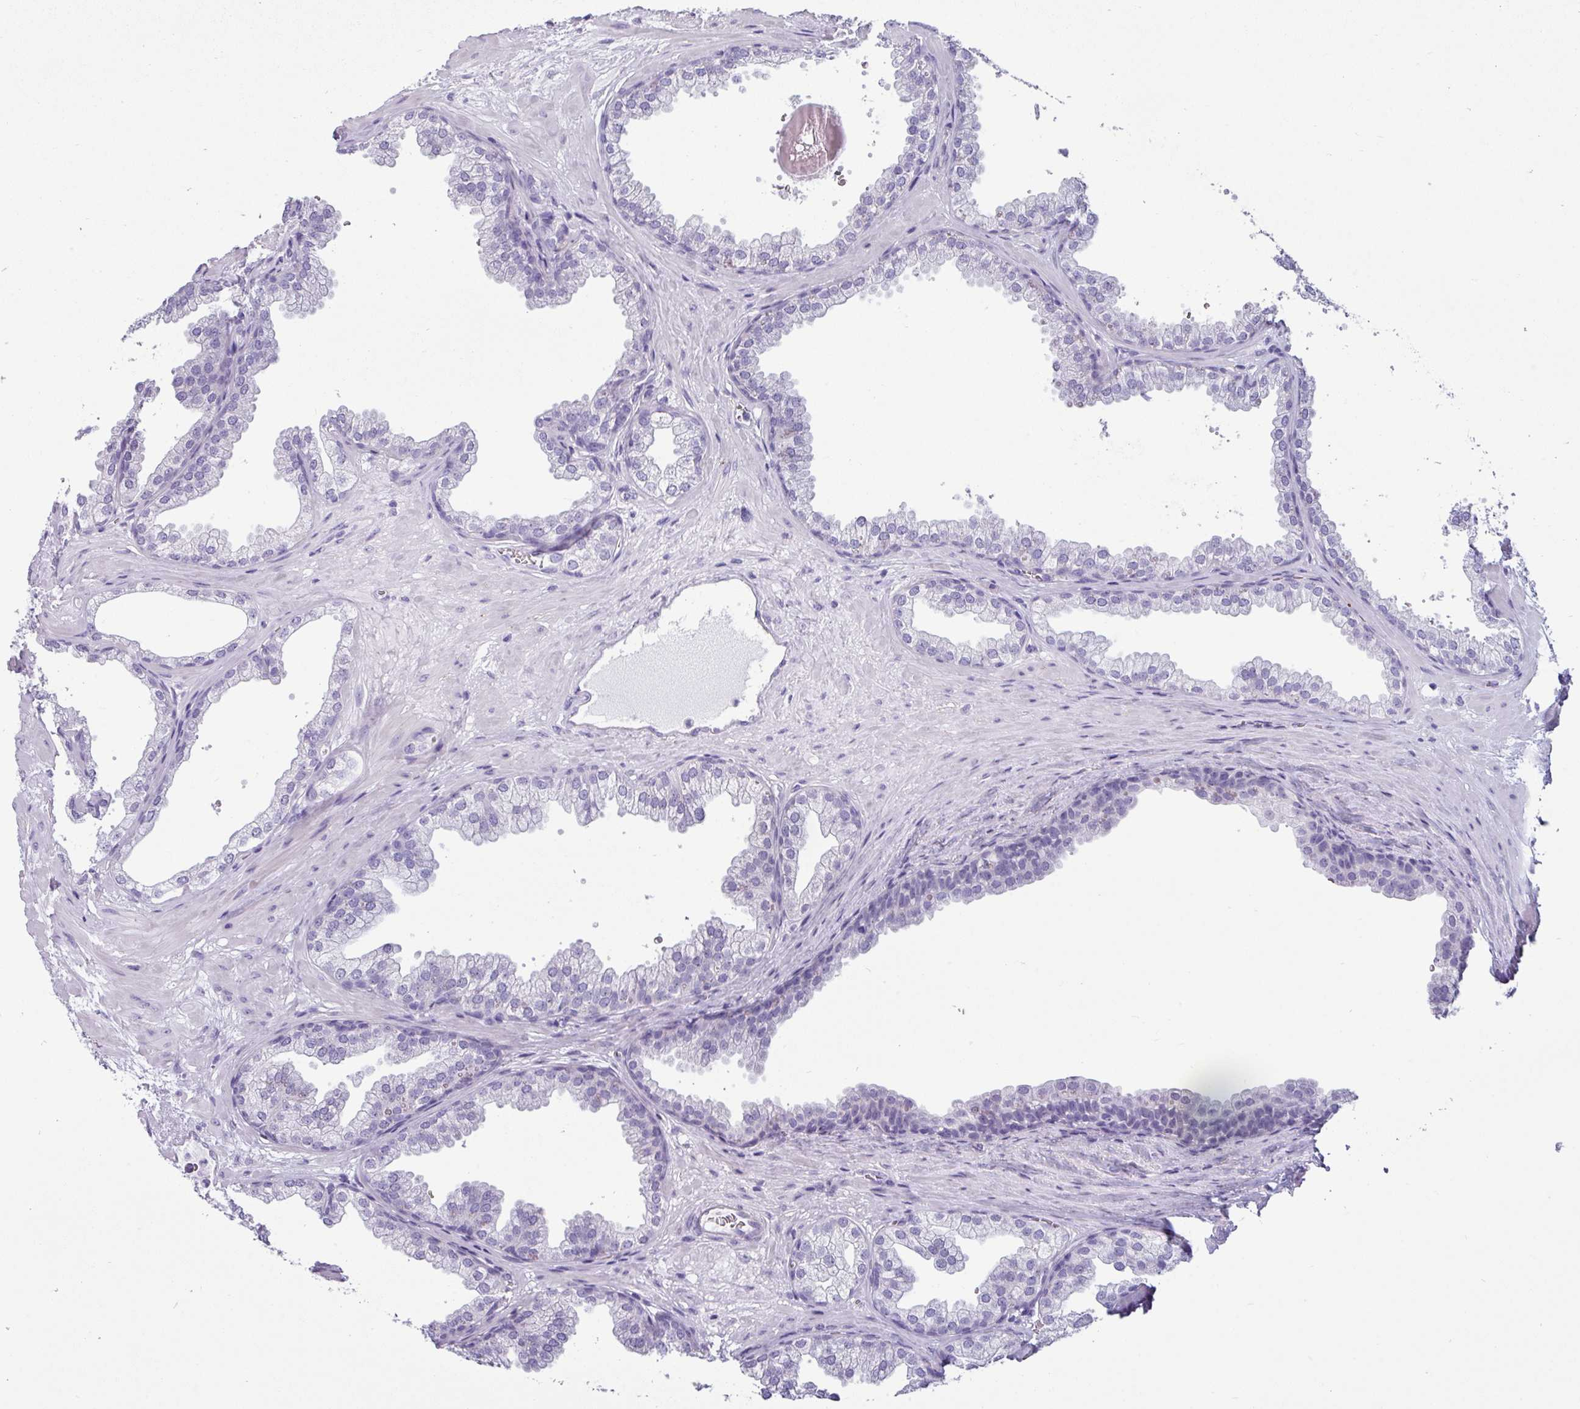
{"staining": {"intensity": "negative", "quantity": "none", "location": "none"}, "tissue": "prostate", "cell_type": "Glandular cells", "image_type": "normal", "snomed": [{"axis": "morphology", "description": "Normal tissue, NOS"}, {"axis": "topography", "description": "Prostate"}], "caption": "A histopathology image of prostate stained for a protein shows no brown staining in glandular cells. Brightfield microscopy of immunohistochemistry stained with DAB (brown) and hematoxylin (blue), captured at high magnification.", "gene": "VCX2", "patient": {"sex": "male", "age": 37}}